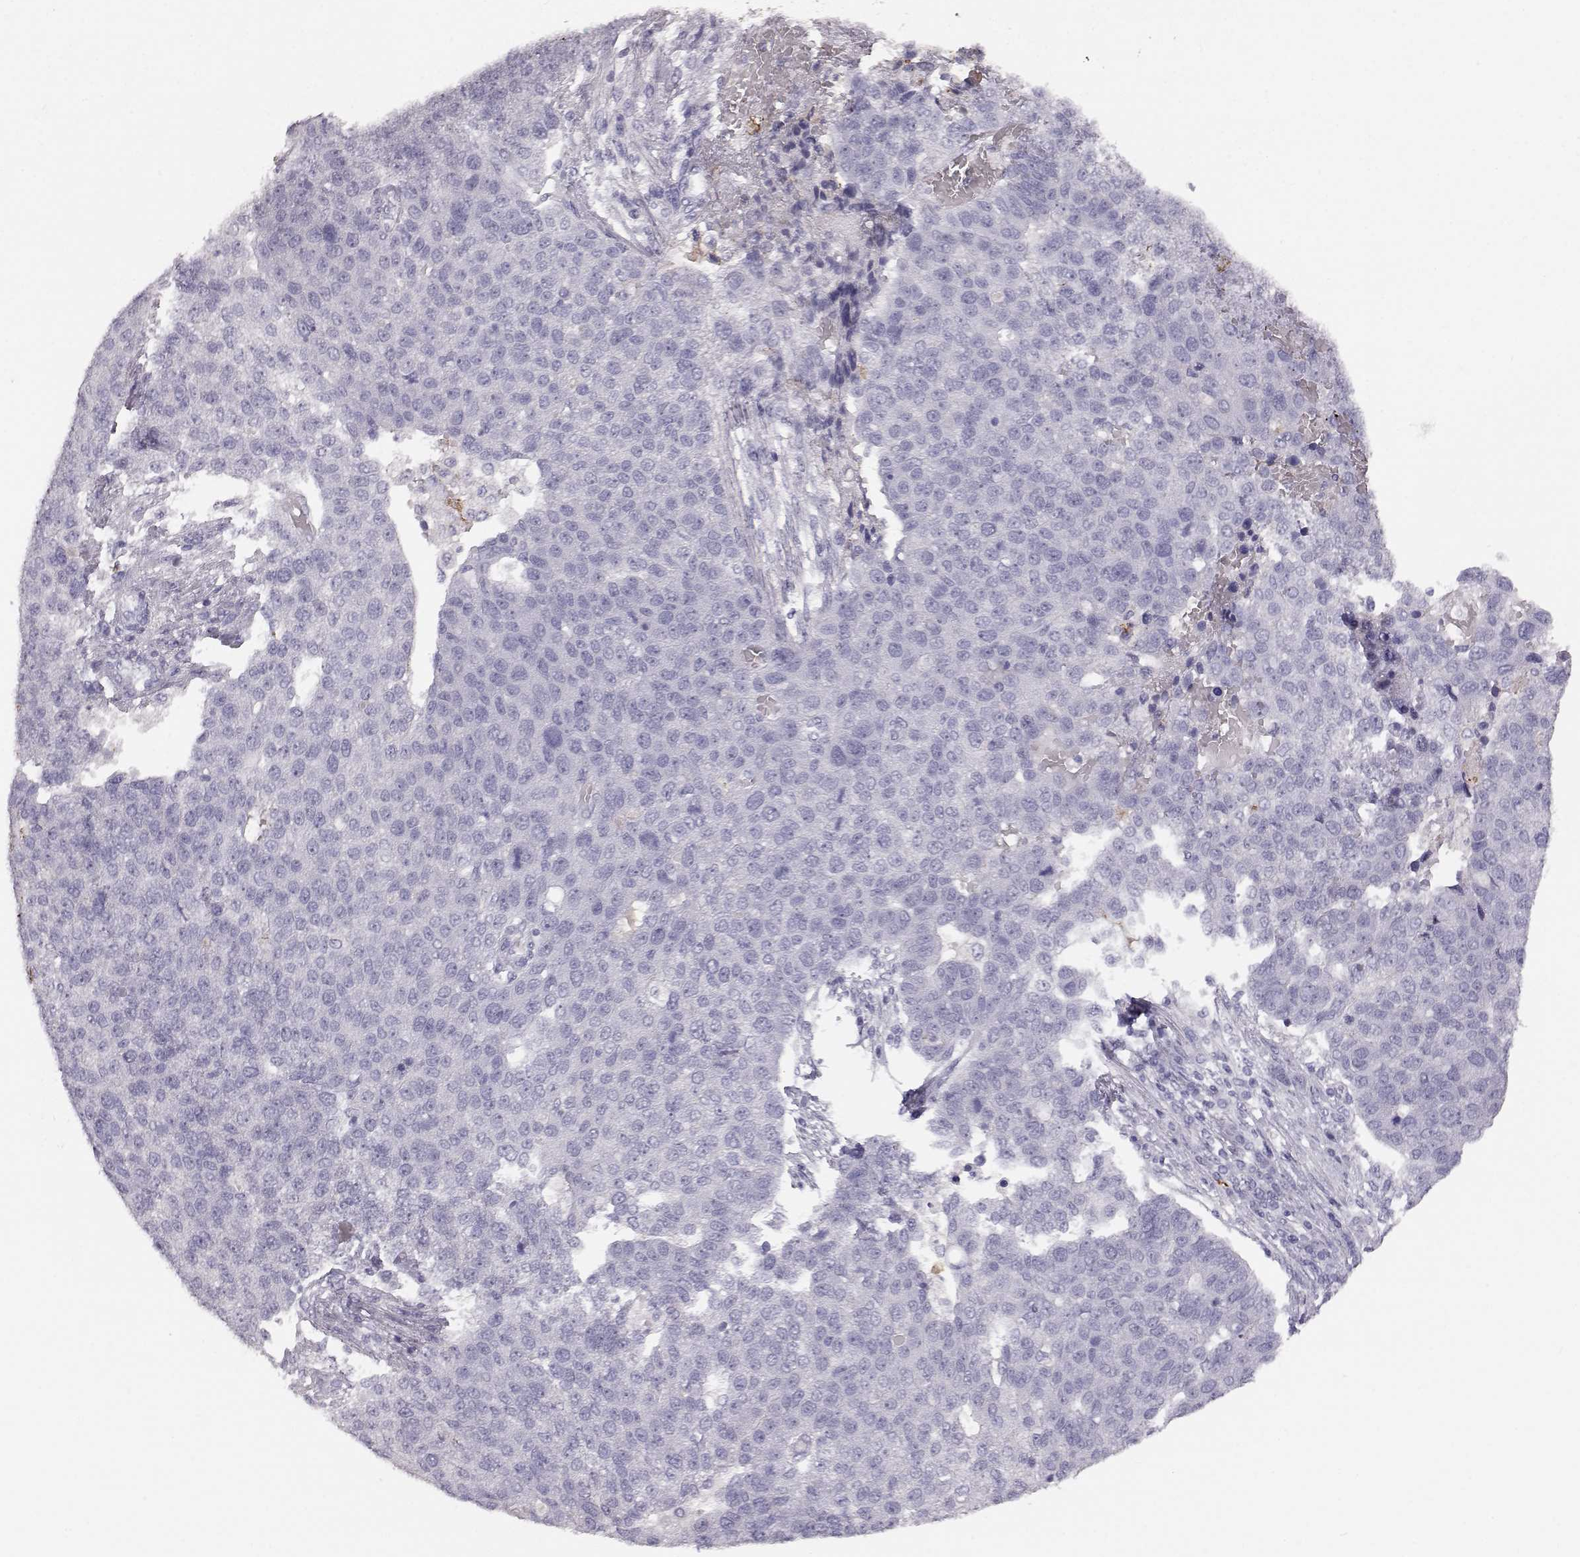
{"staining": {"intensity": "negative", "quantity": "none", "location": "none"}, "tissue": "pancreatic cancer", "cell_type": "Tumor cells", "image_type": "cancer", "snomed": [{"axis": "morphology", "description": "Adenocarcinoma, NOS"}, {"axis": "topography", "description": "Pancreas"}], "caption": "The photomicrograph exhibits no staining of tumor cells in pancreatic cancer.", "gene": "KRTAP16-1", "patient": {"sex": "female", "age": 61}}